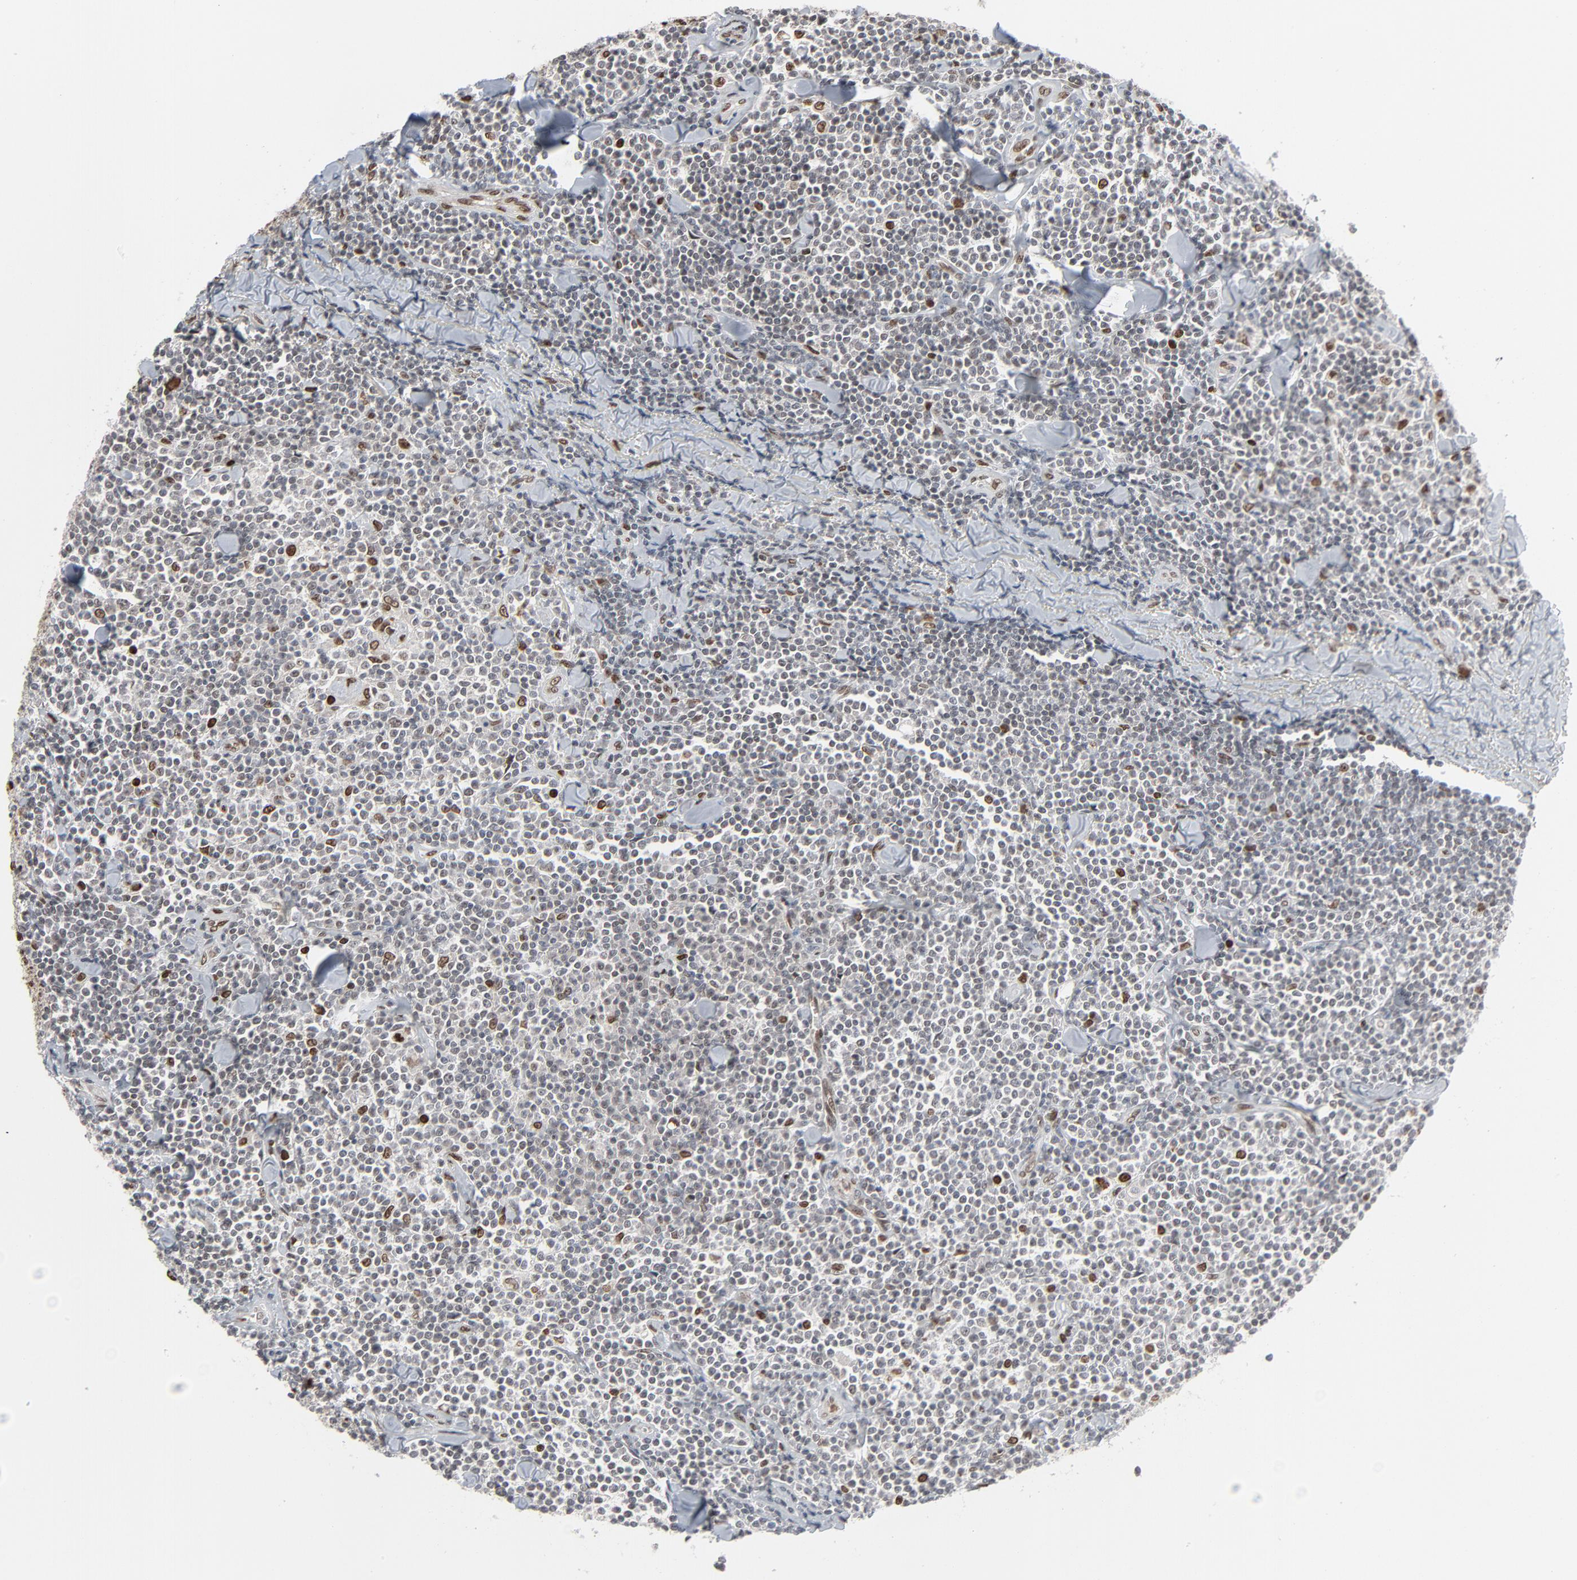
{"staining": {"intensity": "moderate", "quantity": "<25%", "location": "nuclear"}, "tissue": "lymphoma", "cell_type": "Tumor cells", "image_type": "cancer", "snomed": [{"axis": "morphology", "description": "Malignant lymphoma, non-Hodgkin's type, Low grade"}, {"axis": "topography", "description": "Soft tissue"}], "caption": "This is an image of IHC staining of low-grade malignant lymphoma, non-Hodgkin's type, which shows moderate staining in the nuclear of tumor cells.", "gene": "CUX1", "patient": {"sex": "male", "age": 92}}